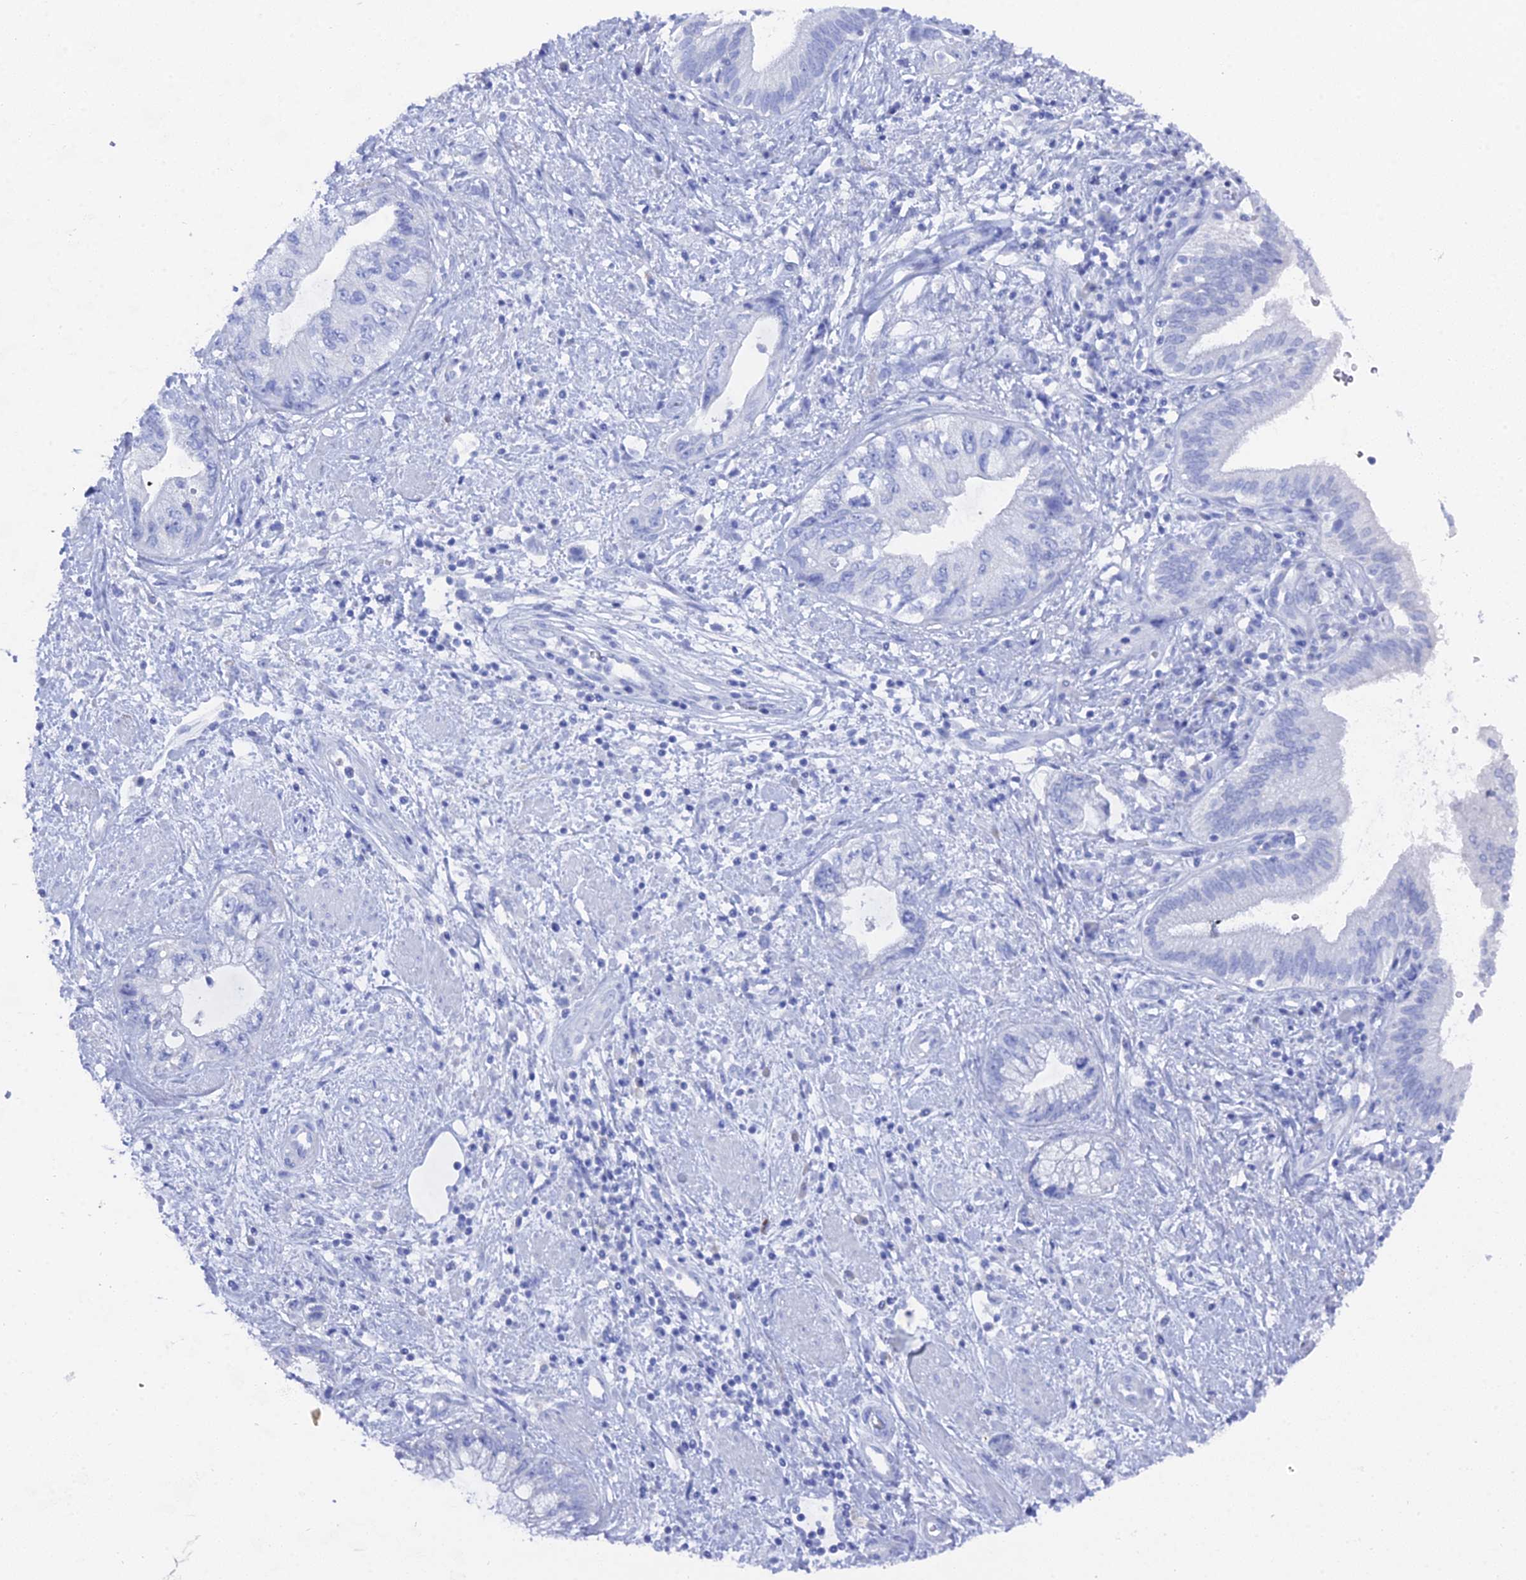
{"staining": {"intensity": "negative", "quantity": "none", "location": "none"}, "tissue": "pancreatic cancer", "cell_type": "Tumor cells", "image_type": "cancer", "snomed": [{"axis": "morphology", "description": "Adenocarcinoma, NOS"}, {"axis": "topography", "description": "Pancreas"}], "caption": "This photomicrograph is of pancreatic cancer (adenocarcinoma) stained with immunohistochemistry (IHC) to label a protein in brown with the nuclei are counter-stained blue. There is no staining in tumor cells. (IHC, brightfield microscopy, high magnification).", "gene": "ENPP3", "patient": {"sex": "female", "age": 73}}